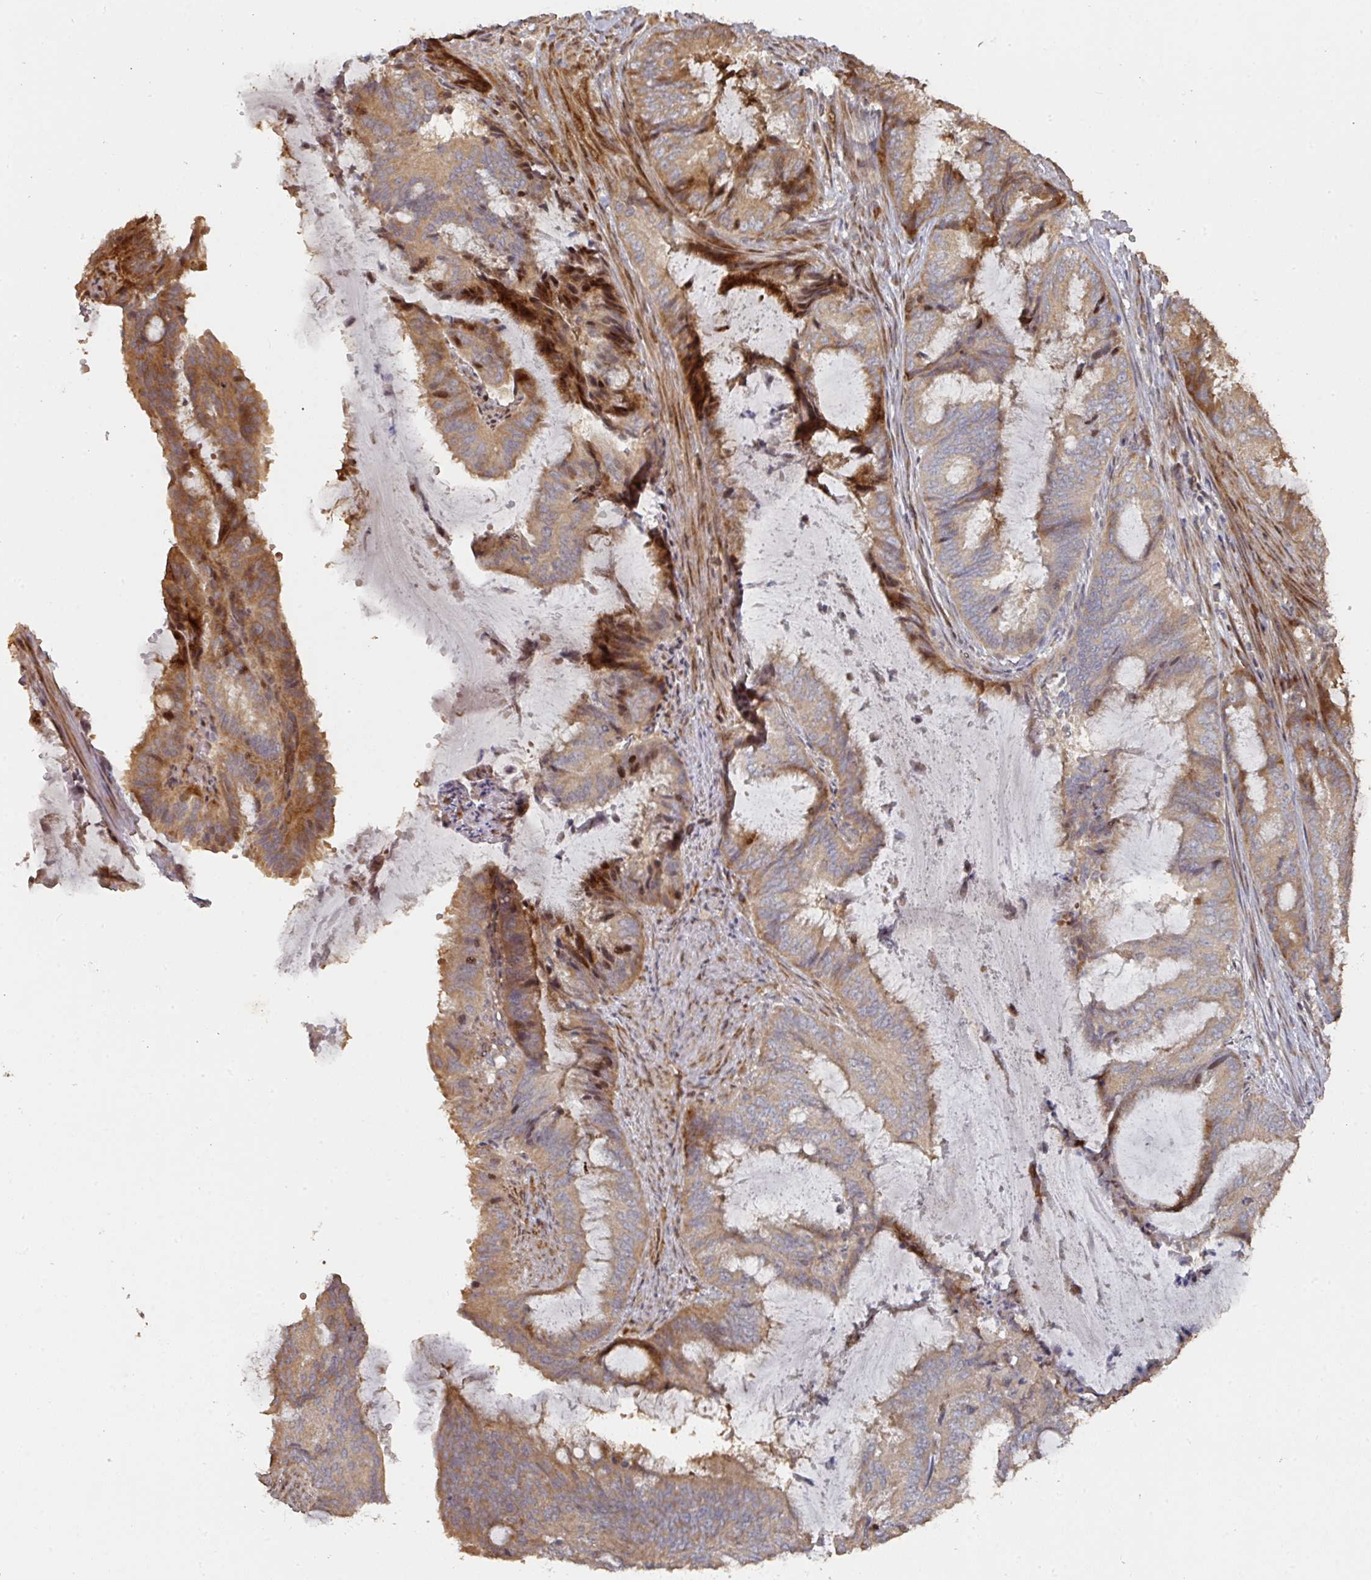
{"staining": {"intensity": "moderate", "quantity": "25%-75%", "location": "cytoplasmic/membranous"}, "tissue": "endometrial cancer", "cell_type": "Tumor cells", "image_type": "cancer", "snomed": [{"axis": "morphology", "description": "Adenocarcinoma, NOS"}, {"axis": "topography", "description": "Endometrium"}], "caption": "A brown stain labels moderate cytoplasmic/membranous expression of a protein in human endometrial cancer (adenocarcinoma) tumor cells.", "gene": "CA7", "patient": {"sex": "female", "age": 51}}